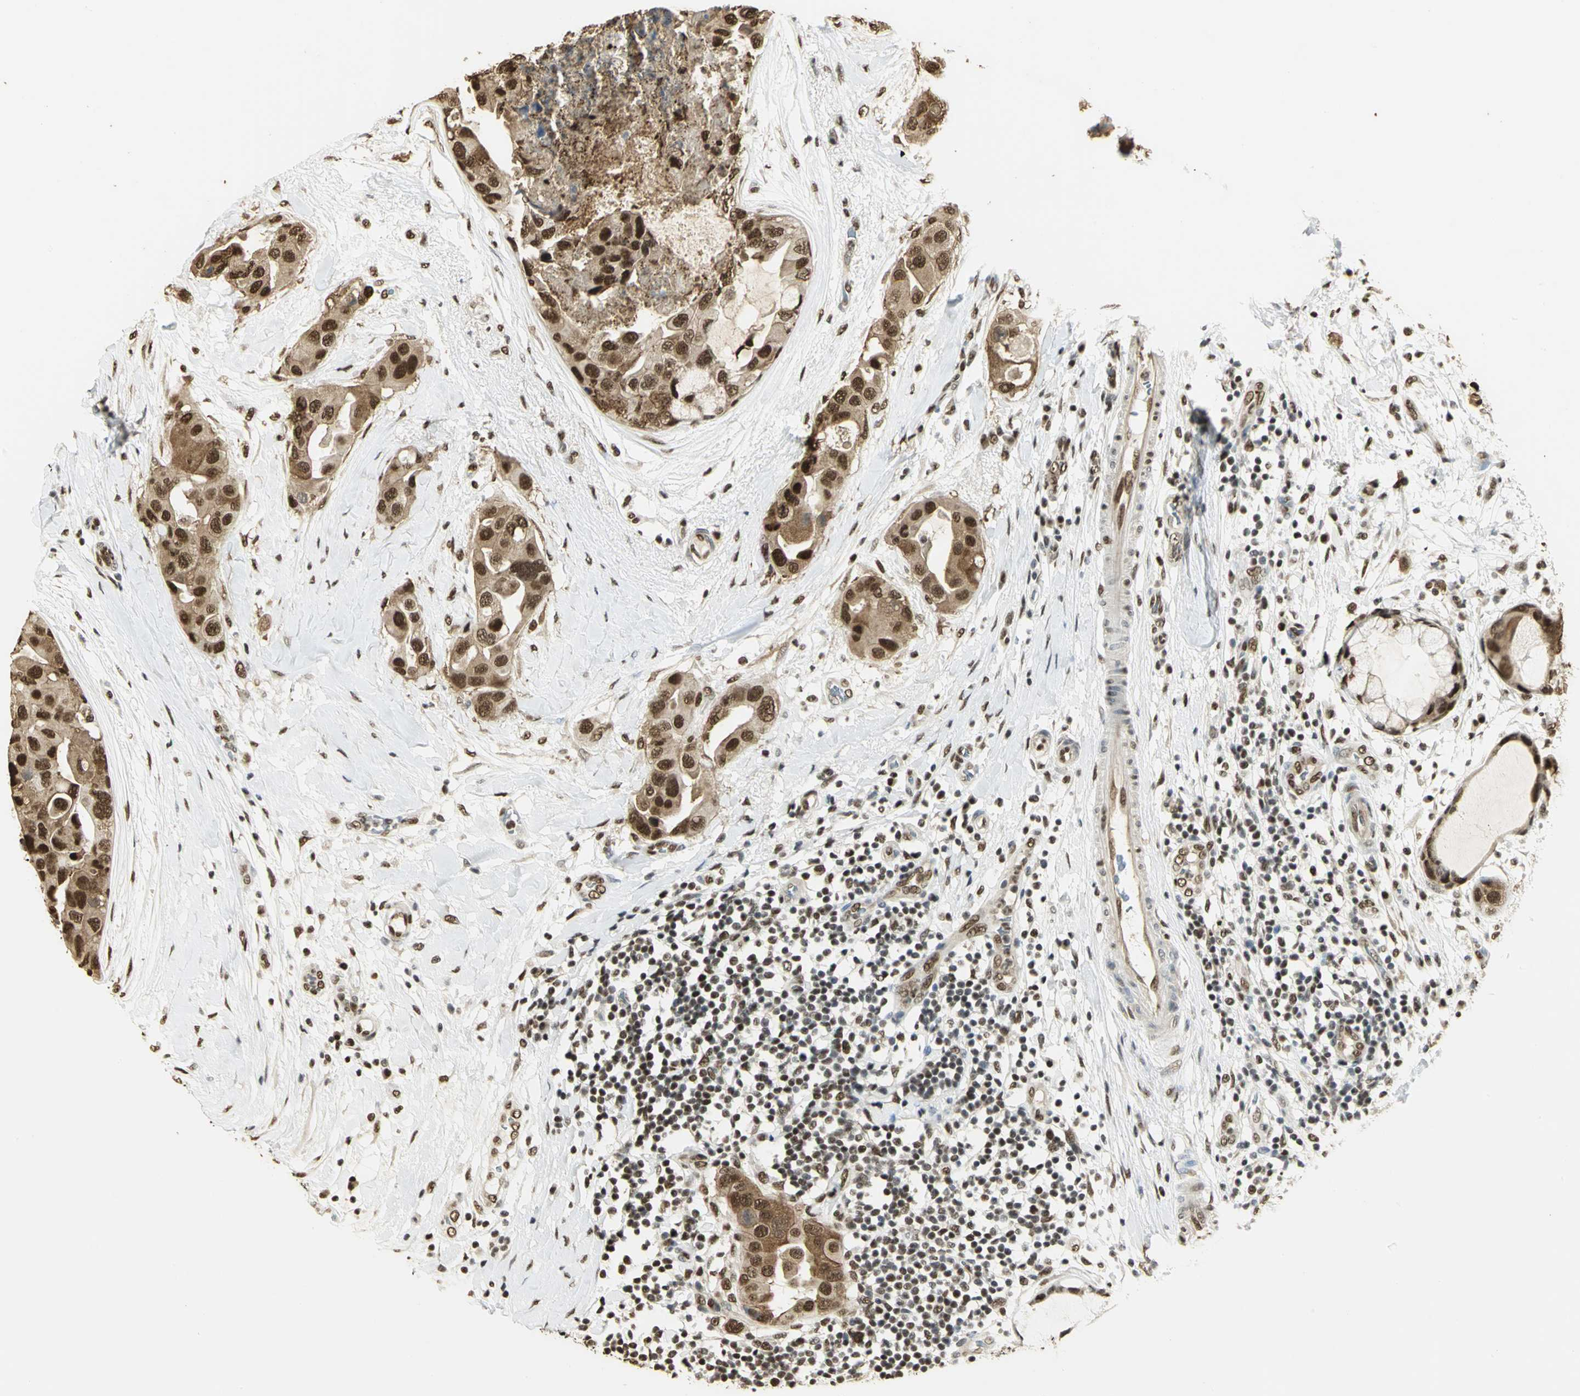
{"staining": {"intensity": "strong", "quantity": ">75%", "location": "cytoplasmic/membranous,nuclear"}, "tissue": "breast cancer", "cell_type": "Tumor cells", "image_type": "cancer", "snomed": [{"axis": "morphology", "description": "Duct carcinoma"}, {"axis": "topography", "description": "Breast"}], "caption": "Breast cancer (infiltrating ductal carcinoma) stained with a brown dye shows strong cytoplasmic/membranous and nuclear positive positivity in approximately >75% of tumor cells.", "gene": "SET", "patient": {"sex": "female", "age": 40}}